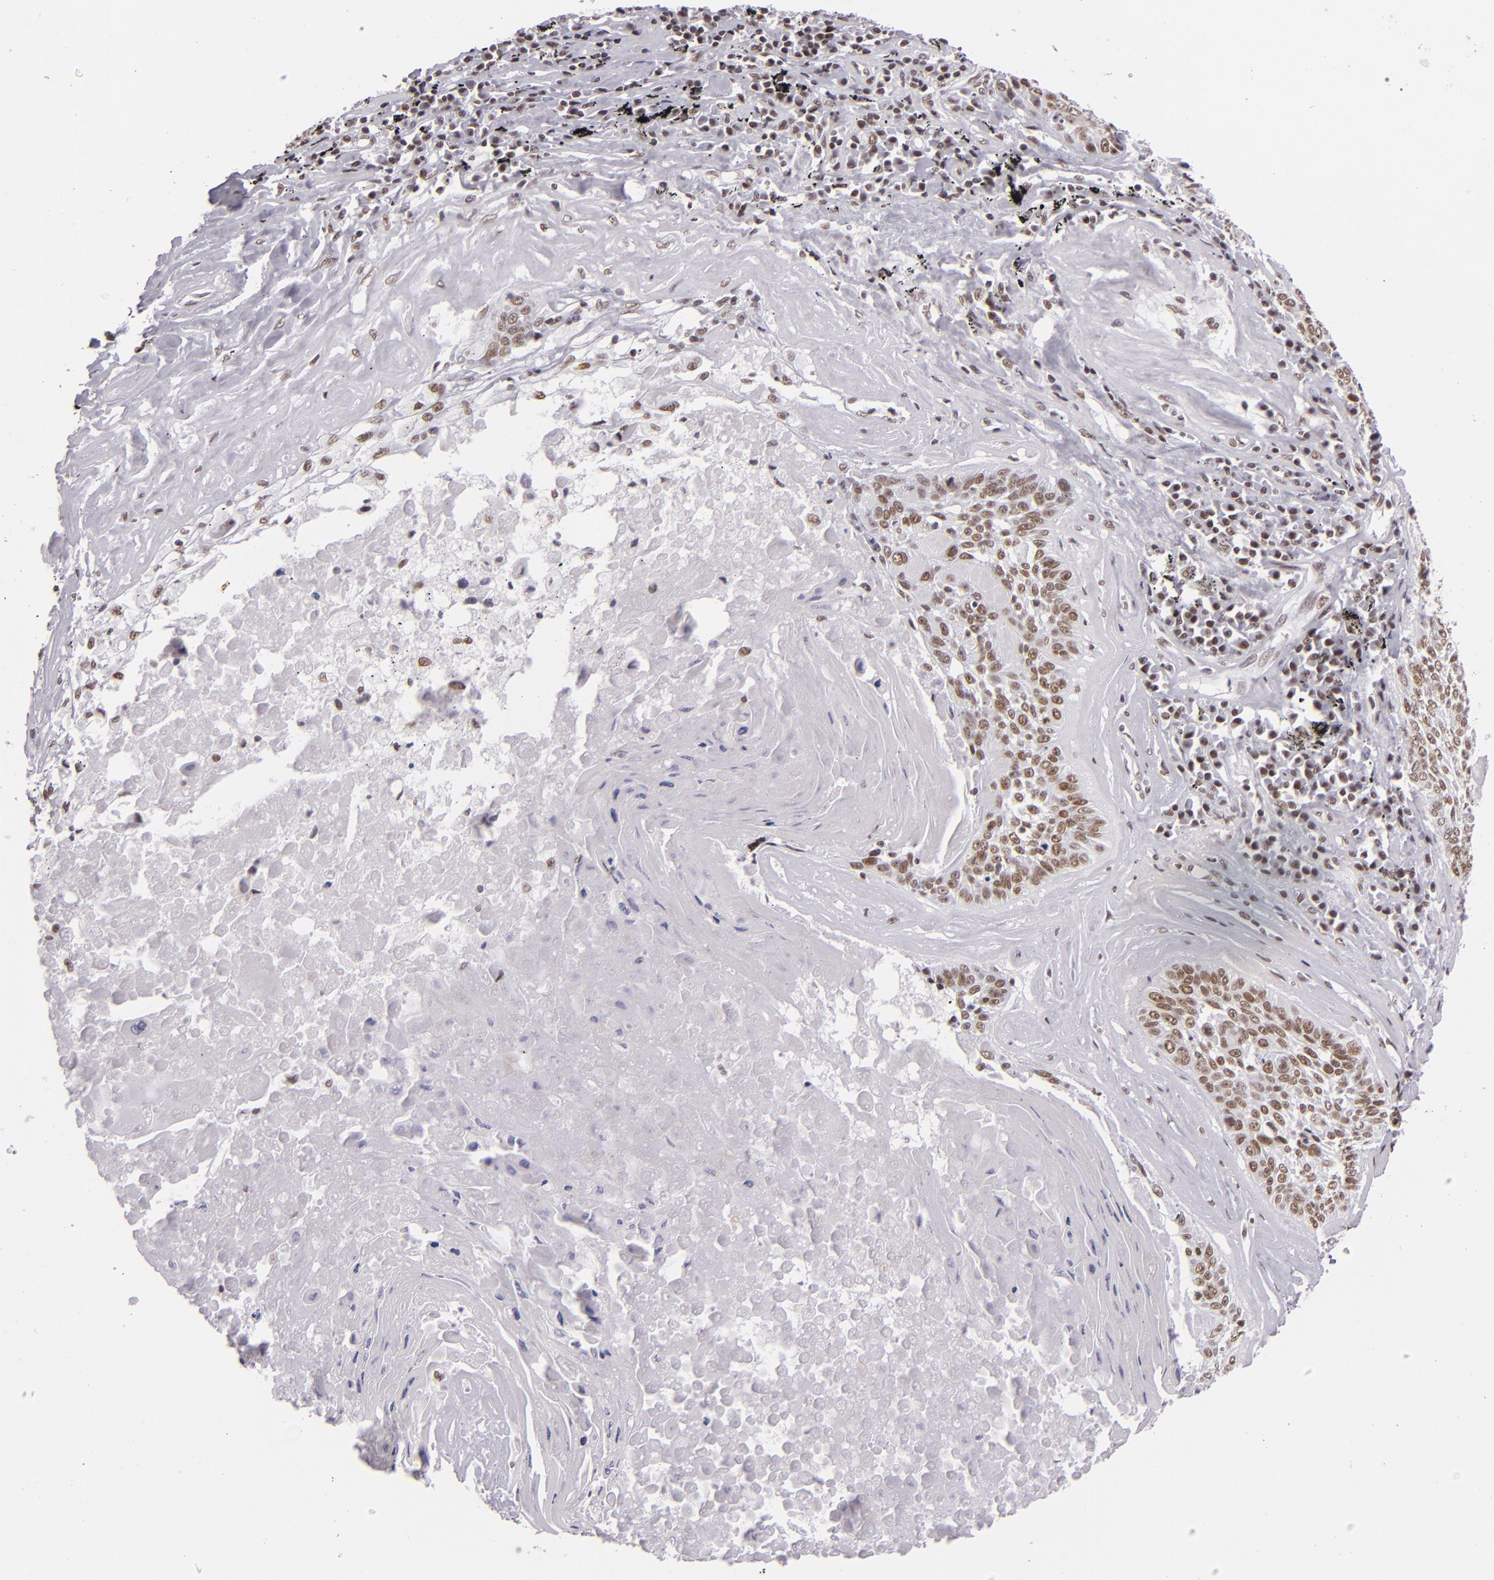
{"staining": {"intensity": "weak", "quantity": ">75%", "location": "nuclear"}, "tissue": "lung cancer", "cell_type": "Tumor cells", "image_type": "cancer", "snomed": [{"axis": "morphology", "description": "Adenocarcinoma, NOS"}, {"axis": "topography", "description": "Lung"}], "caption": "Immunohistochemistry (DAB (3,3'-diaminobenzidine)) staining of lung adenocarcinoma shows weak nuclear protein staining in approximately >75% of tumor cells. (Stains: DAB (3,3'-diaminobenzidine) in brown, nuclei in blue, Microscopy: brightfield microscopy at high magnification).", "gene": "BRD8", "patient": {"sex": "male", "age": 60}}